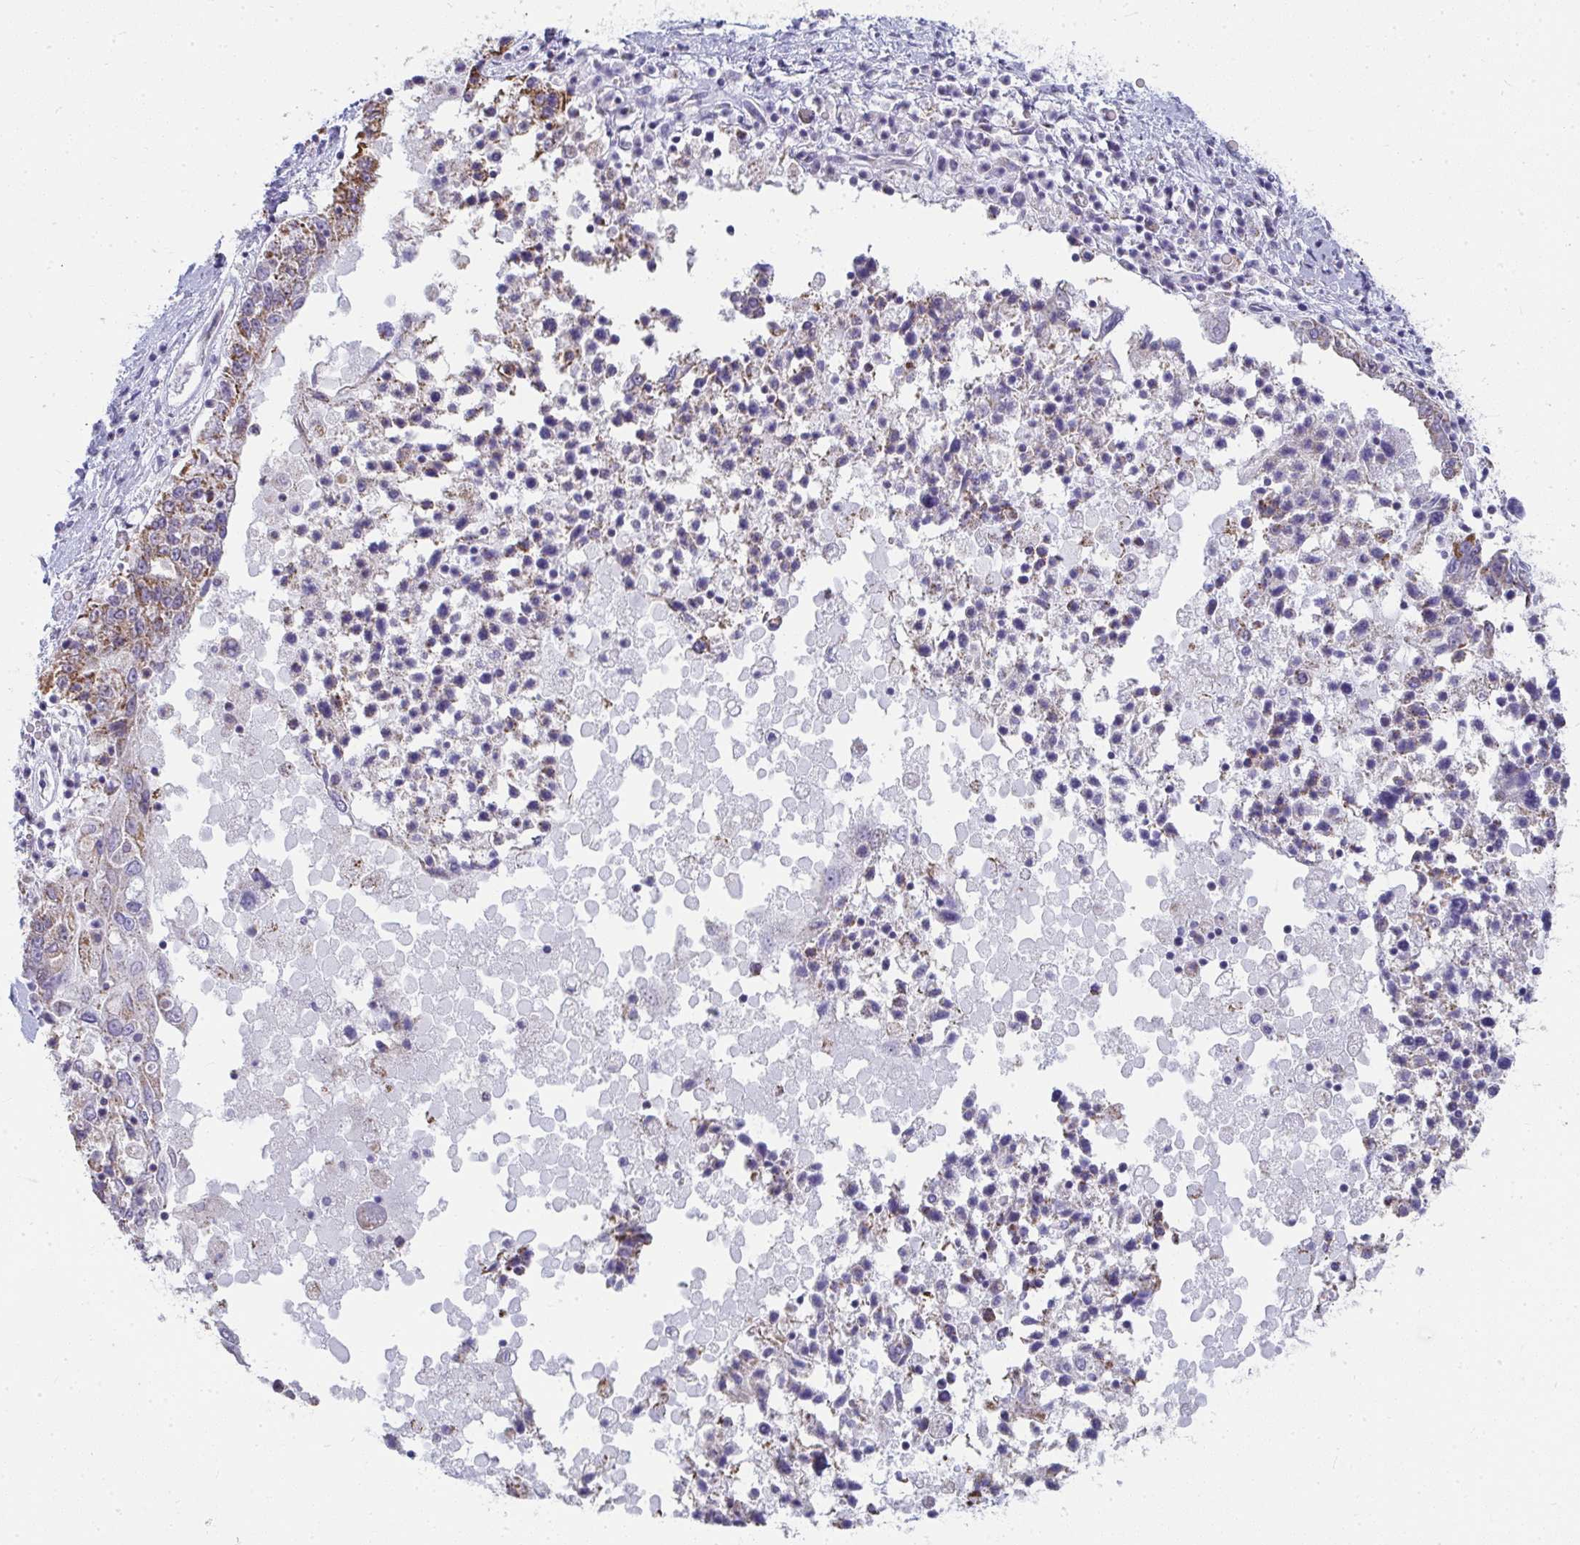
{"staining": {"intensity": "moderate", "quantity": "25%-75%", "location": "cytoplasmic/membranous"}, "tissue": "ovarian cancer", "cell_type": "Tumor cells", "image_type": "cancer", "snomed": [{"axis": "morphology", "description": "Carcinoma, endometroid"}, {"axis": "topography", "description": "Ovary"}], "caption": "Immunohistochemical staining of ovarian endometroid carcinoma demonstrates medium levels of moderate cytoplasmic/membranous protein expression in approximately 25%-75% of tumor cells. (brown staining indicates protein expression, while blue staining denotes nuclei).", "gene": "SLC6A1", "patient": {"sex": "female", "age": 62}}